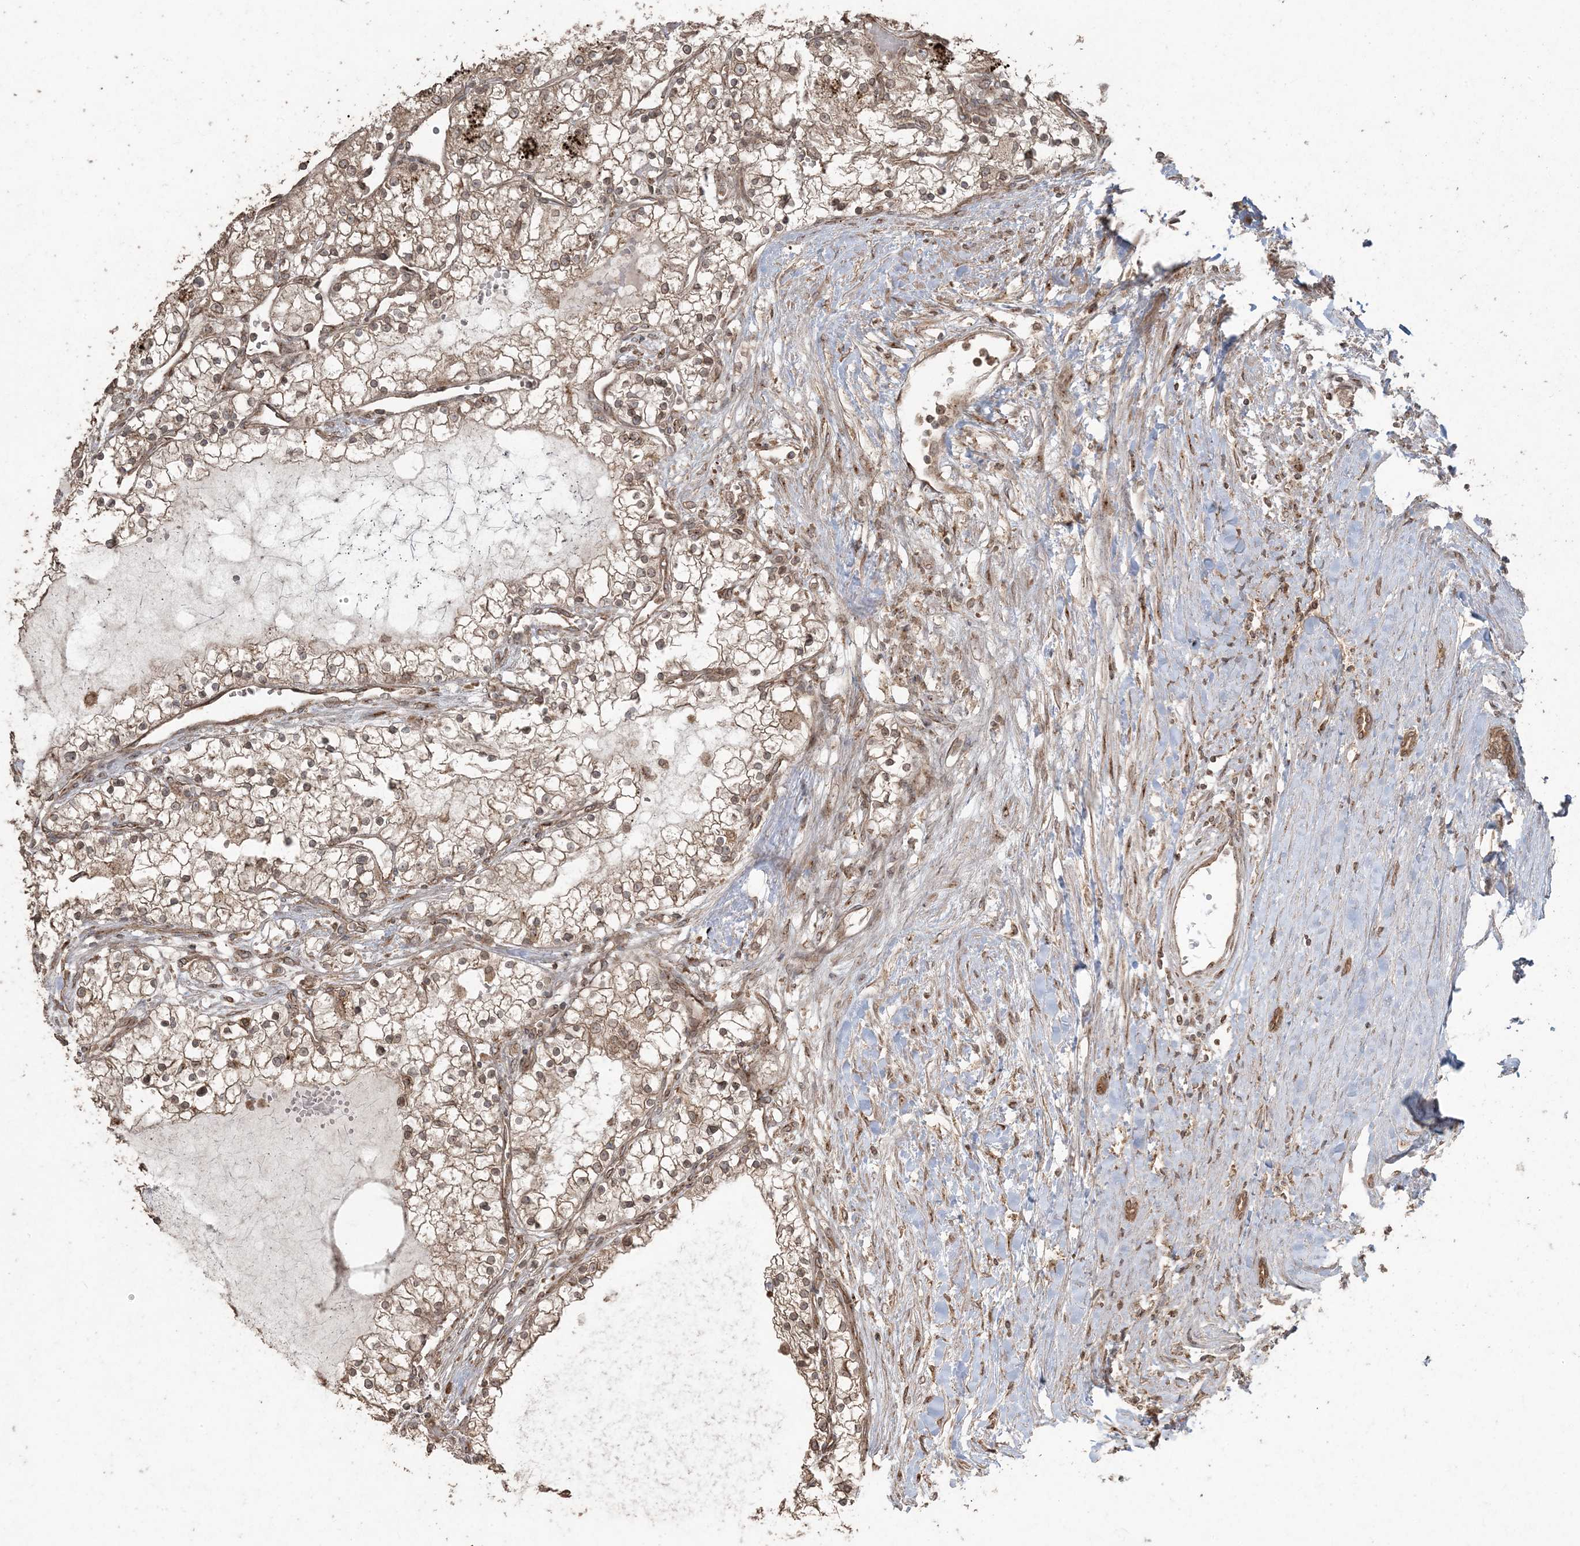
{"staining": {"intensity": "moderate", "quantity": ">75%", "location": "cytoplasmic/membranous,nuclear"}, "tissue": "renal cancer", "cell_type": "Tumor cells", "image_type": "cancer", "snomed": [{"axis": "morphology", "description": "Normal tissue, NOS"}, {"axis": "morphology", "description": "Adenocarcinoma, NOS"}, {"axis": "topography", "description": "Kidney"}], "caption": "Immunohistochemistry (IHC) histopathology image of renal adenocarcinoma stained for a protein (brown), which demonstrates medium levels of moderate cytoplasmic/membranous and nuclear expression in approximately >75% of tumor cells.", "gene": "DDX19B", "patient": {"sex": "male", "age": 68}}